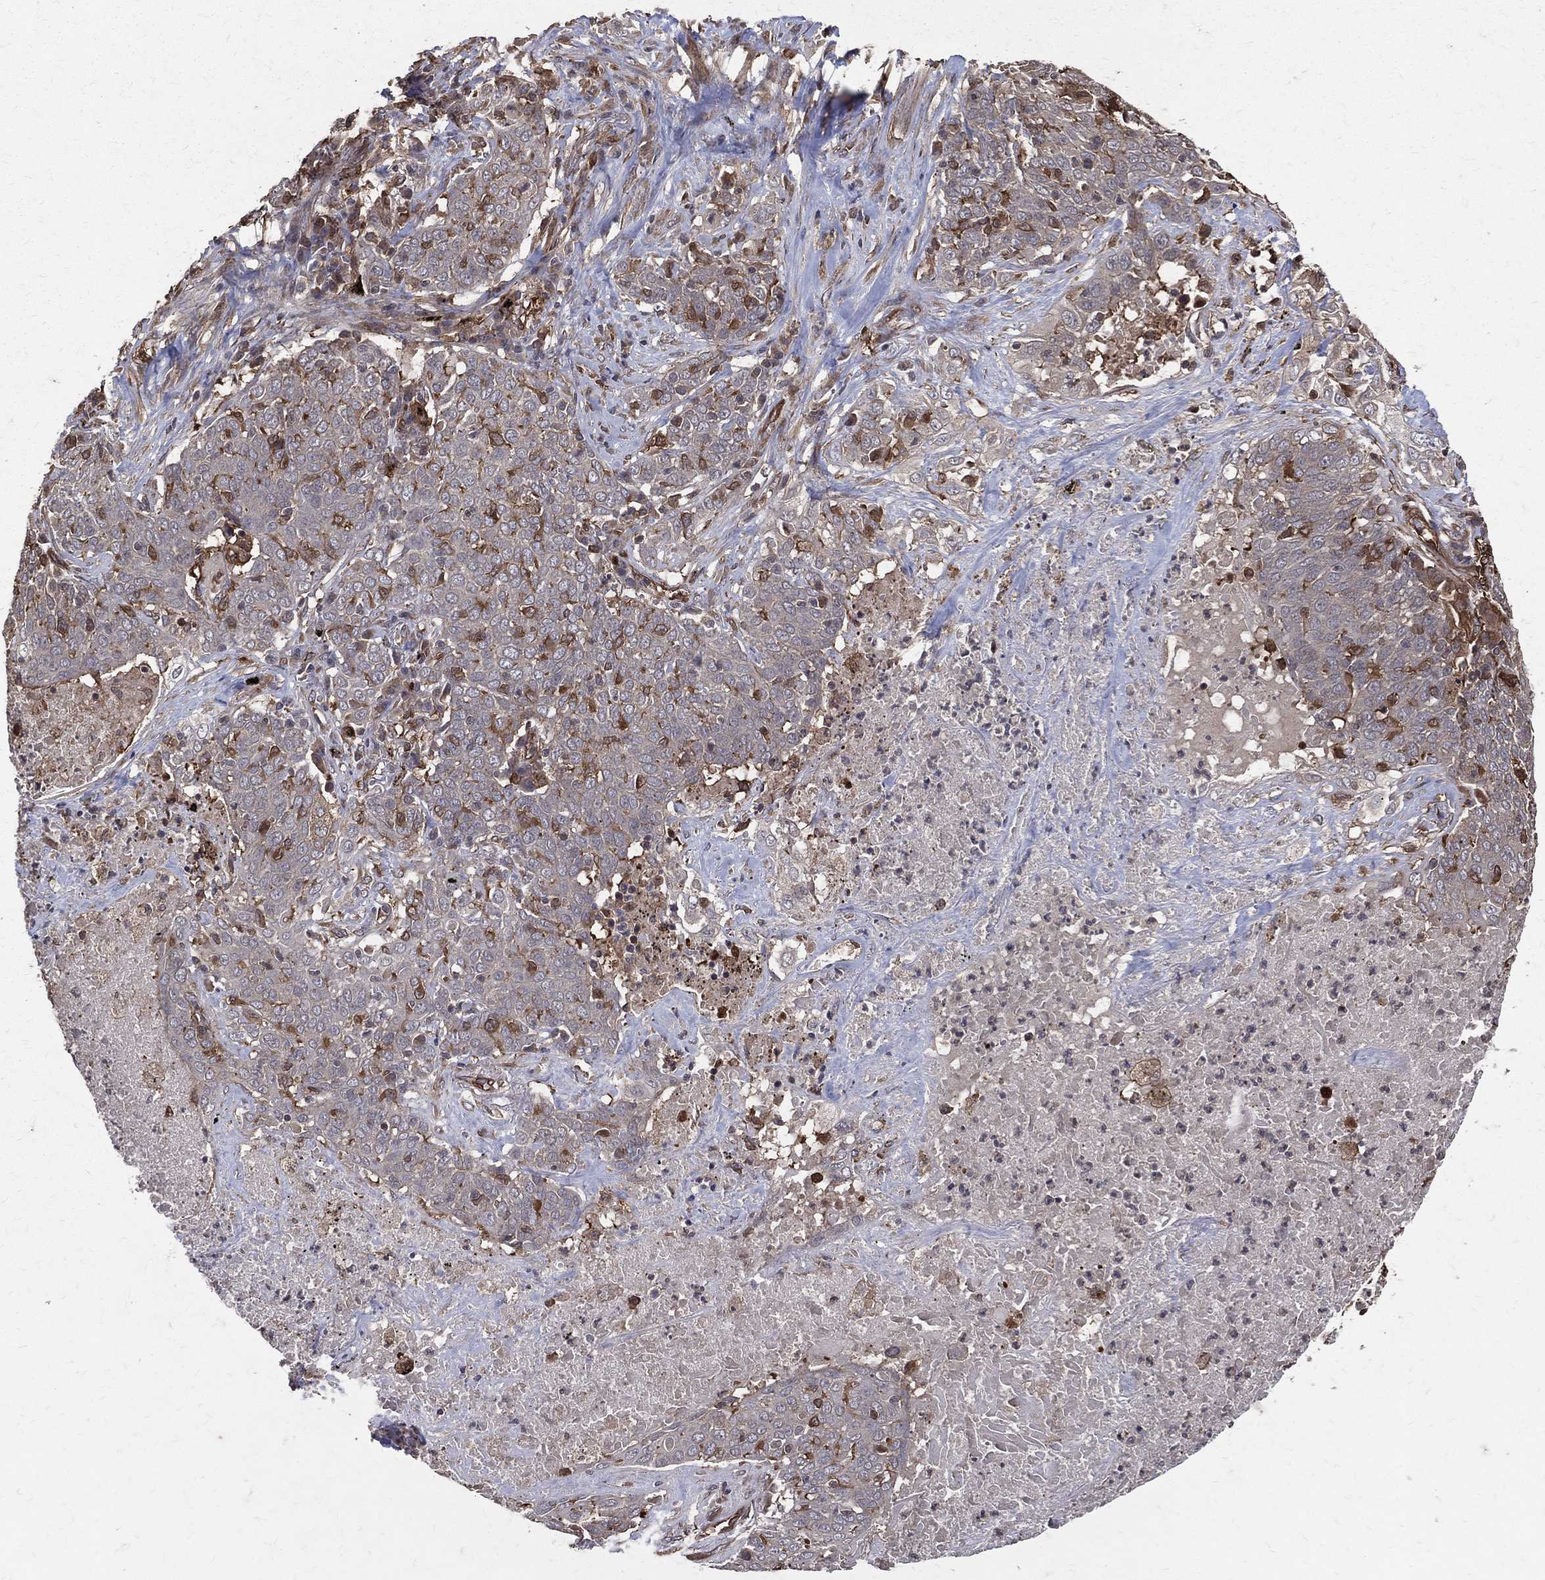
{"staining": {"intensity": "negative", "quantity": "none", "location": "none"}, "tissue": "lung cancer", "cell_type": "Tumor cells", "image_type": "cancer", "snomed": [{"axis": "morphology", "description": "Squamous cell carcinoma, NOS"}, {"axis": "topography", "description": "Lung"}], "caption": "This is an immunohistochemistry image of human squamous cell carcinoma (lung). There is no staining in tumor cells.", "gene": "DPYSL2", "patient": {"sex": "male", "age": 82}}